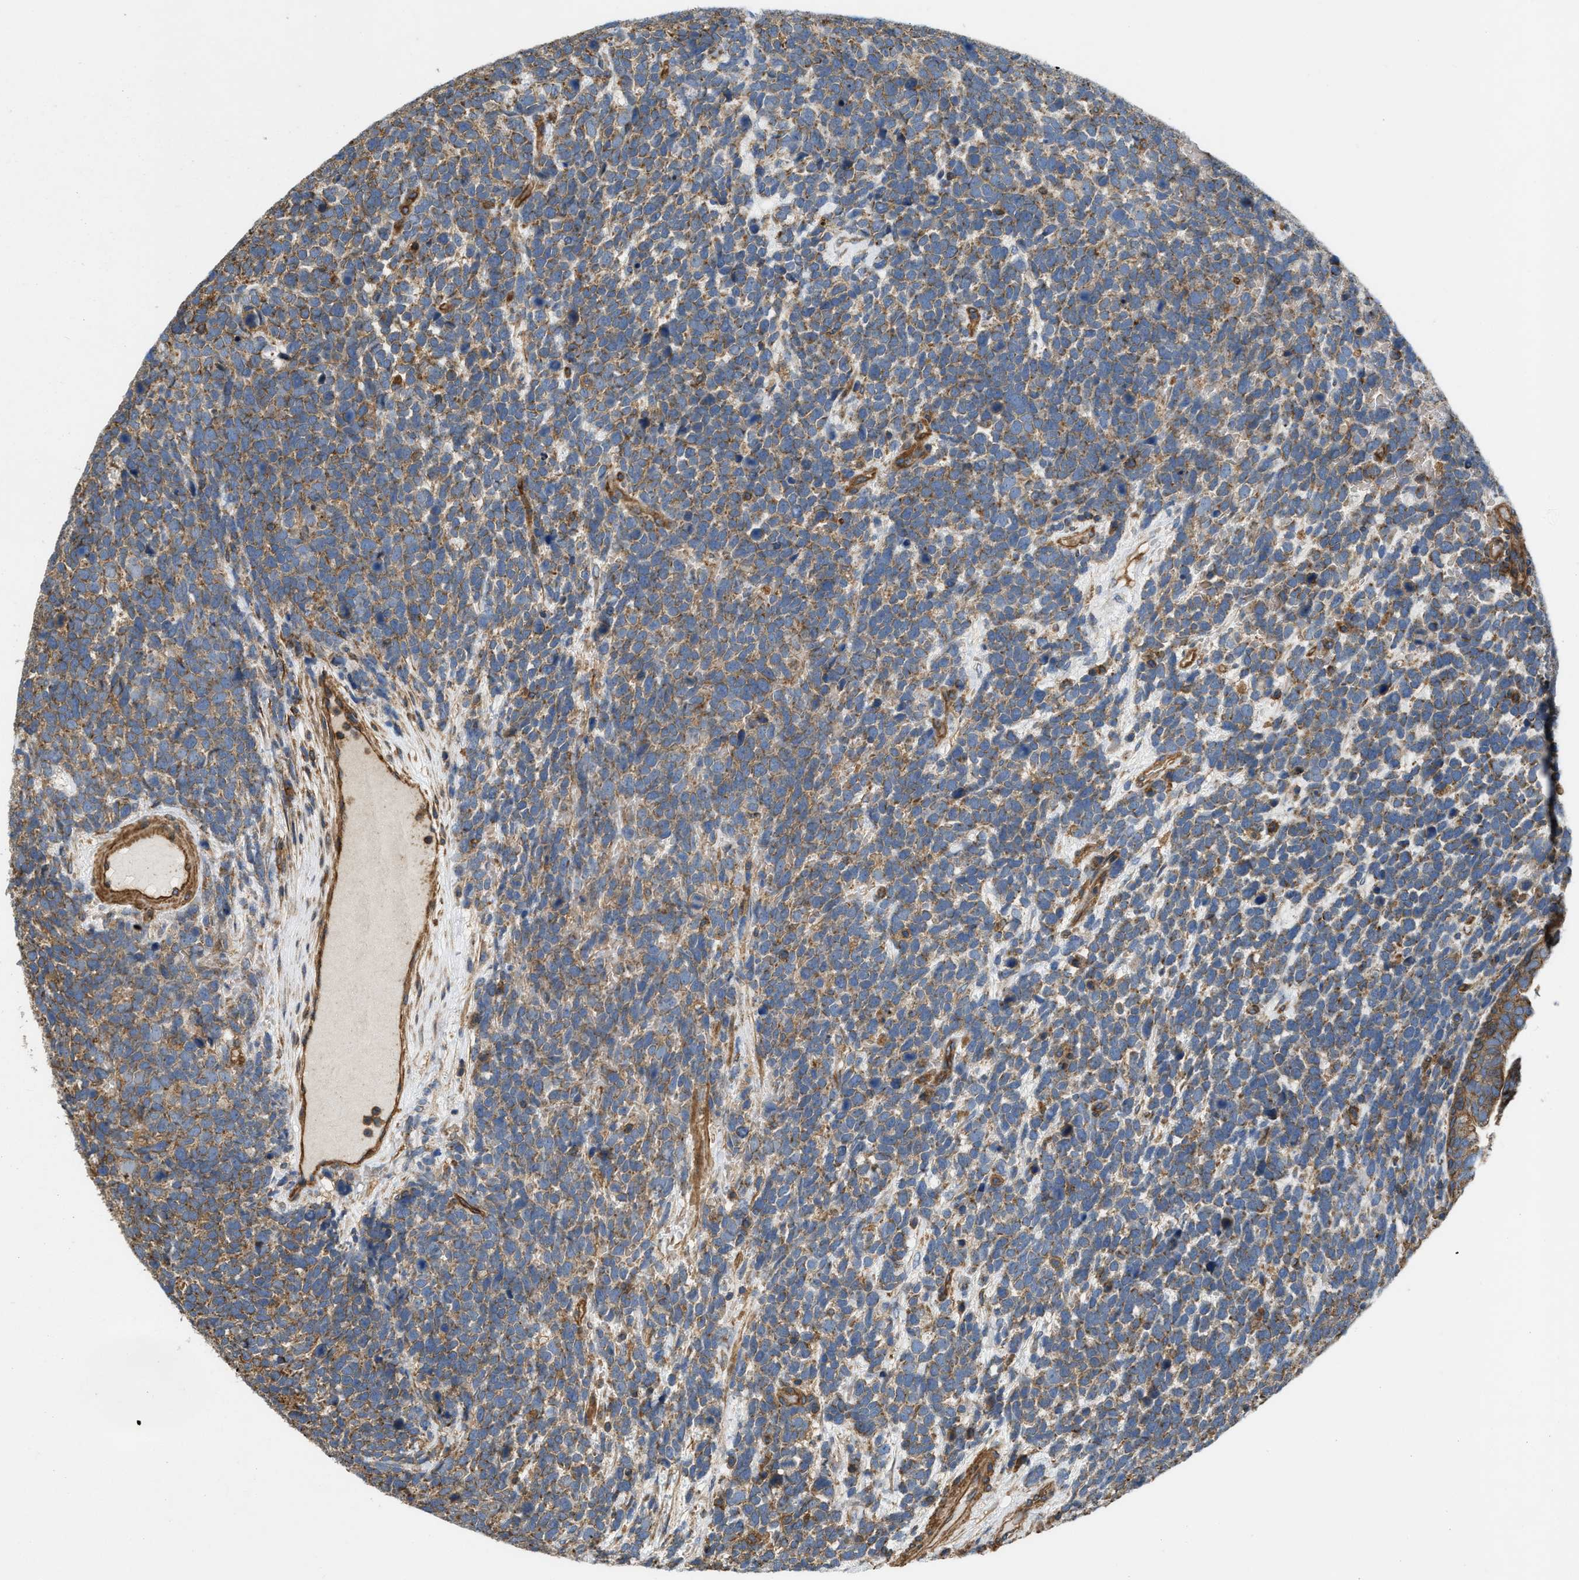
{"staining": {"intensity": "strong", "quantity": "25%-75%", "location": "cytoplasmic/membranous"}, "tissue": "urothelial cancer", "cell_type": "Tumor cells", "image_type": "cancer", "snomed": [{"axis": "morphology", "description": "Urothelial carcinoma, High grade"}, {"axis": "topography", "description": "Urinary bladder"}], "caption": "Protein staining of high-grade urothelial carcinoma tissue exhibits strong cytoplasmic/membranous positivity in about 25%-75% of tumor cells.", "gene": "GNB4", "patient": {"sex": "female", "age": 82}}